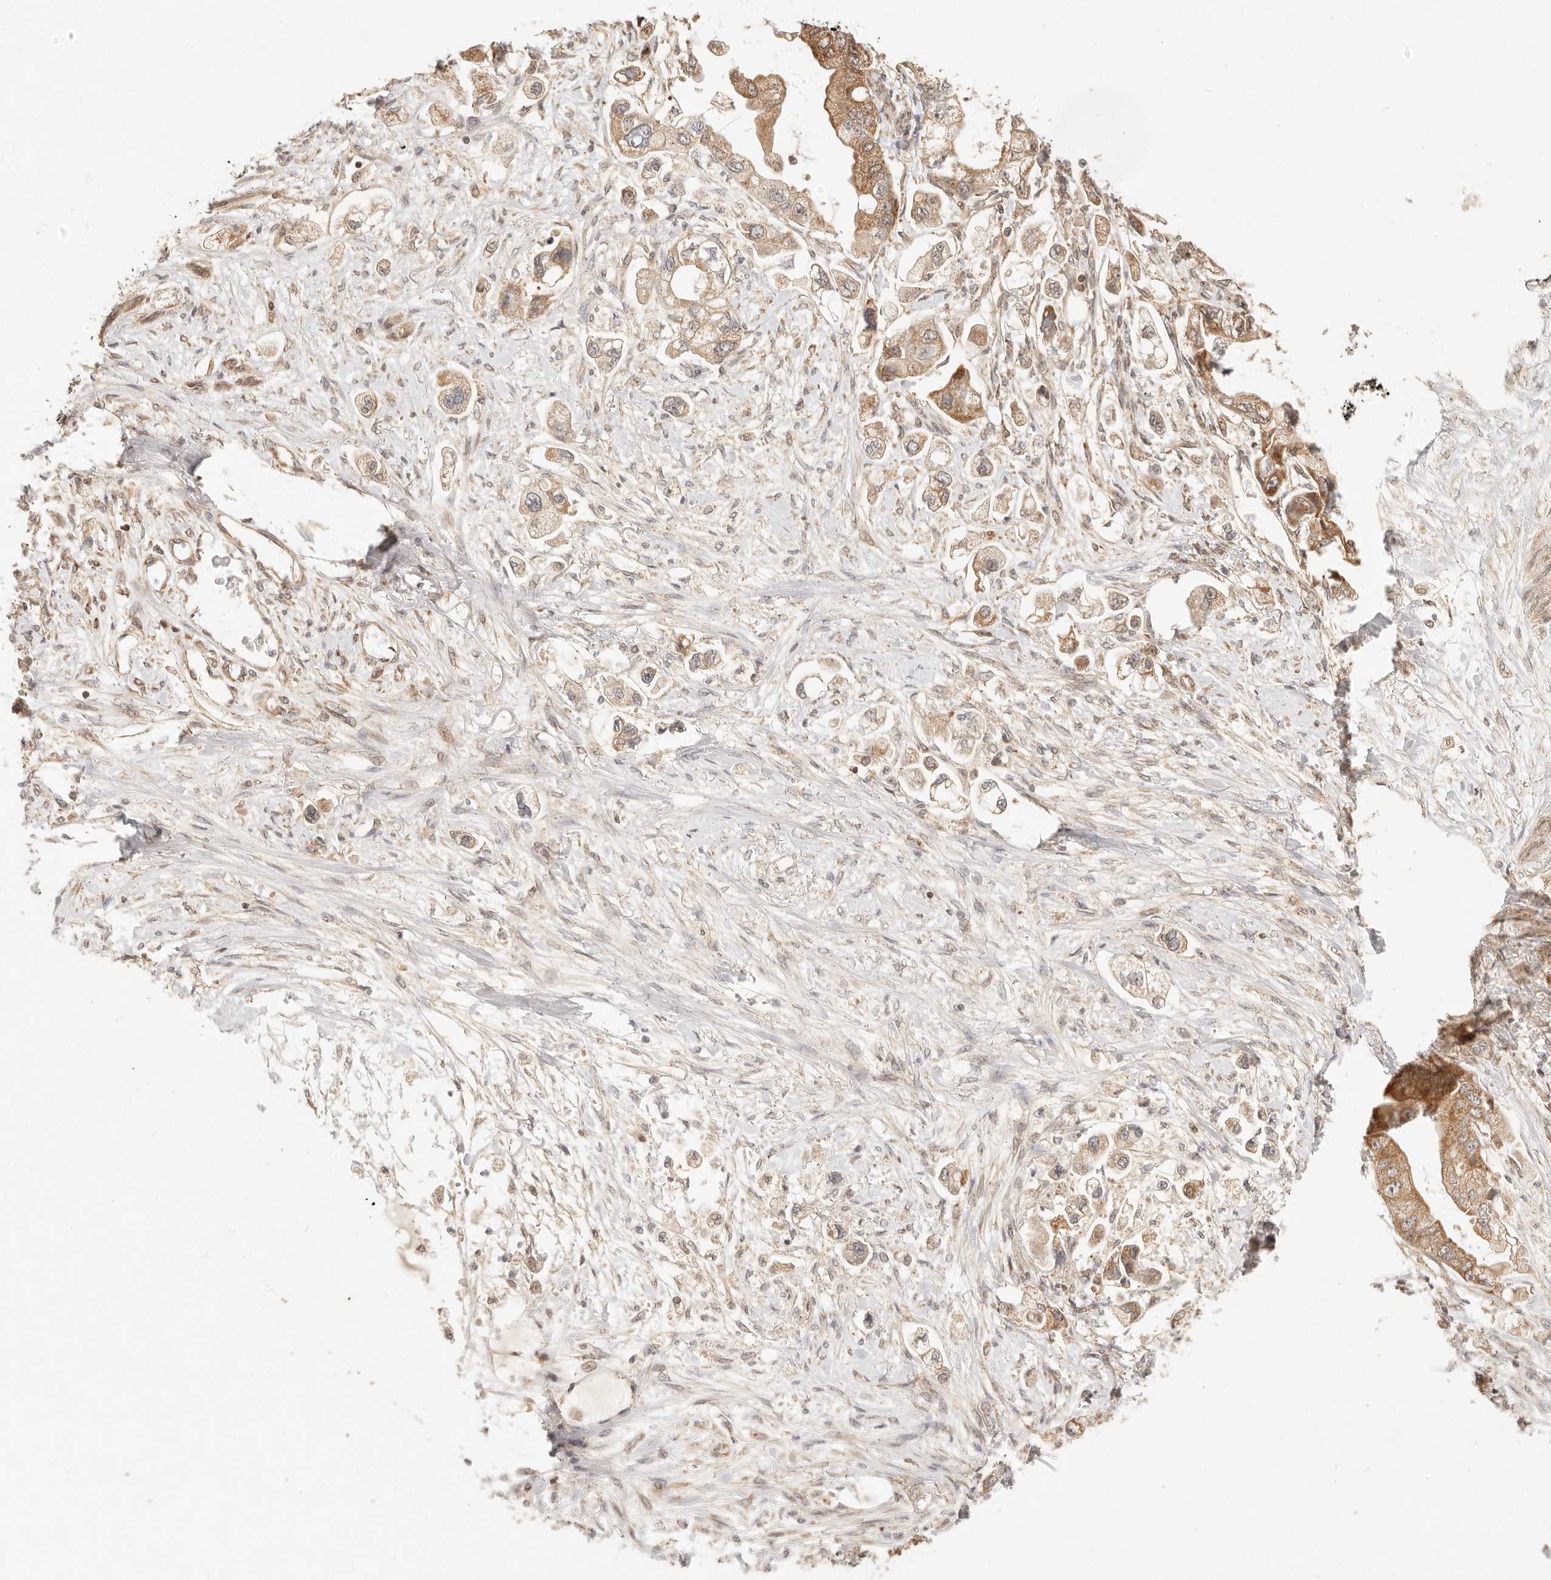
{"staining": {"intensity": "moderate", "quantity": ">75%", "location": "cytoplasmic/membranous"}, "tissue": "stomach cancer", "cell_type": "Tumor cells", "image_type": "cancer", "snomed": [{"axis": "morphology", "description": "Adenocarcinoma, NOS"}, {"axis": "topography", "description": "Stomach"}], "caption": "High-magnification brightfield microscopy of stomach adenocarcinoma stained with DAB (brown) and counterstained with hematoxylin (blue). tumor cells exhibit moderate cytoplasmic/membranous staining is identified in approximately>75% of cells. Using DAB (brown) and hematoxylin (blue) stains, captured at high magnification using brightfield microscopy.", "gene": "TIMM17A", "patient": {"sex": "male", "age": 62}}